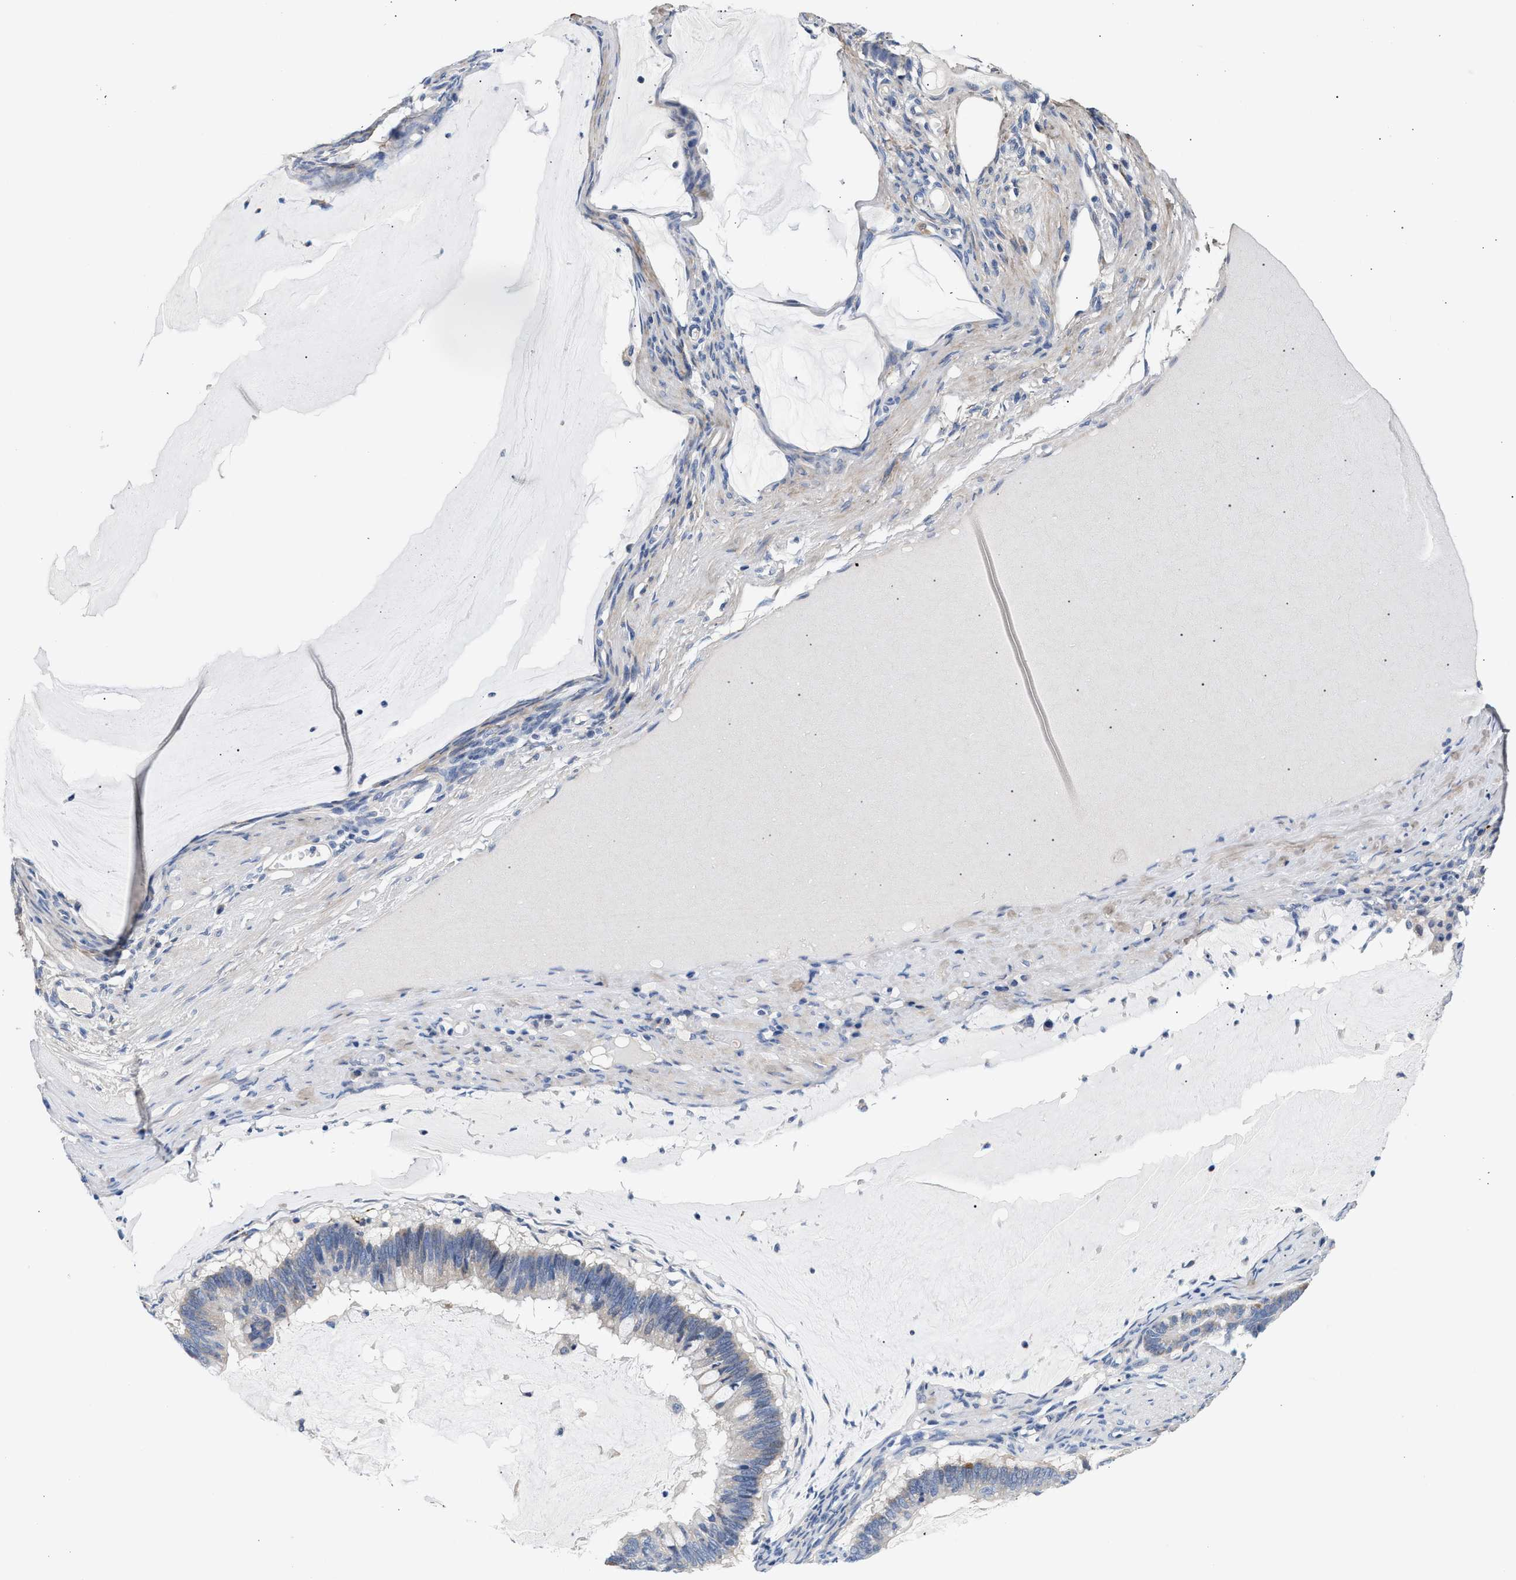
{"staining": {"intensity": "negative", "quantity": "none", "location": "none"}, "tissue": "ovarian cancer", "cell_type": "Tumor cells", "image_type": "cancer", "snomed": [{"axis": "morphology", "description": "Cystadenocarcinoma, mucinous, NOS"}, {"axis": "topography", "description": "Ovary"}], "caption": "The micrograph reveals no staining of tumor cells in ovarian cancer (mucinous cystadenocarcinoma).", "gene": "ACTL7B", "patient": {"sex": "female", "age": 61}}